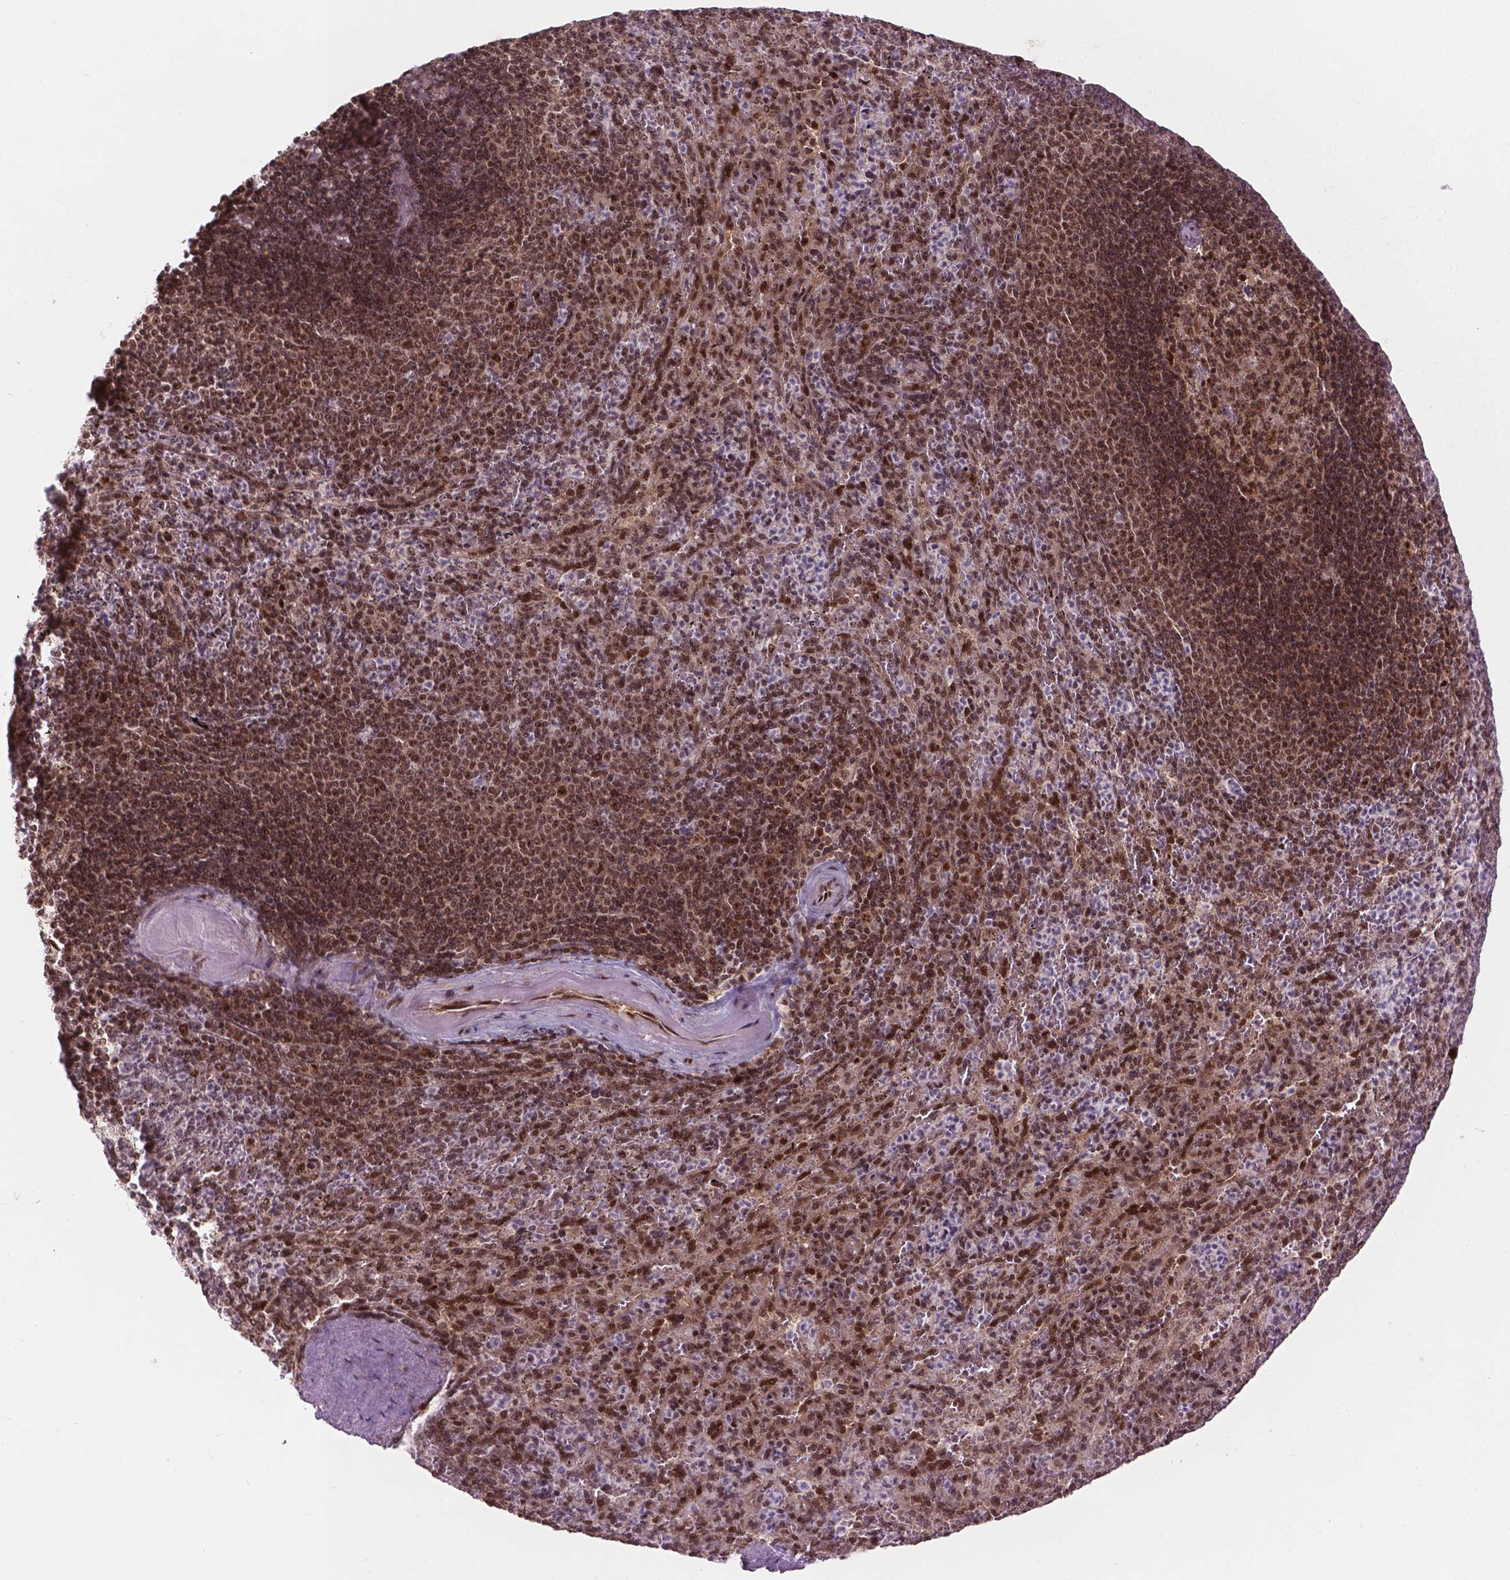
{"staining": {"intensity": "moderate", "quantity": ">75%", "location": "nuclear"}, "tissue": "spleen", "cell_type": "Cells in red pulp", "image_type": "normal", "snomed": [{"axis": "morphology", "description": "Normal tissue, NOS"}, {"axis": "topography", "description": "Spleen"}], "caption": "The image displays immunohistochemical staining of unremarkable spleen. There is moderate nuclear staining is present in approximately >75% of cells in red pulp.", "gene": "CSNK2A1", "patient": {"sex": "male", "age": 57}}